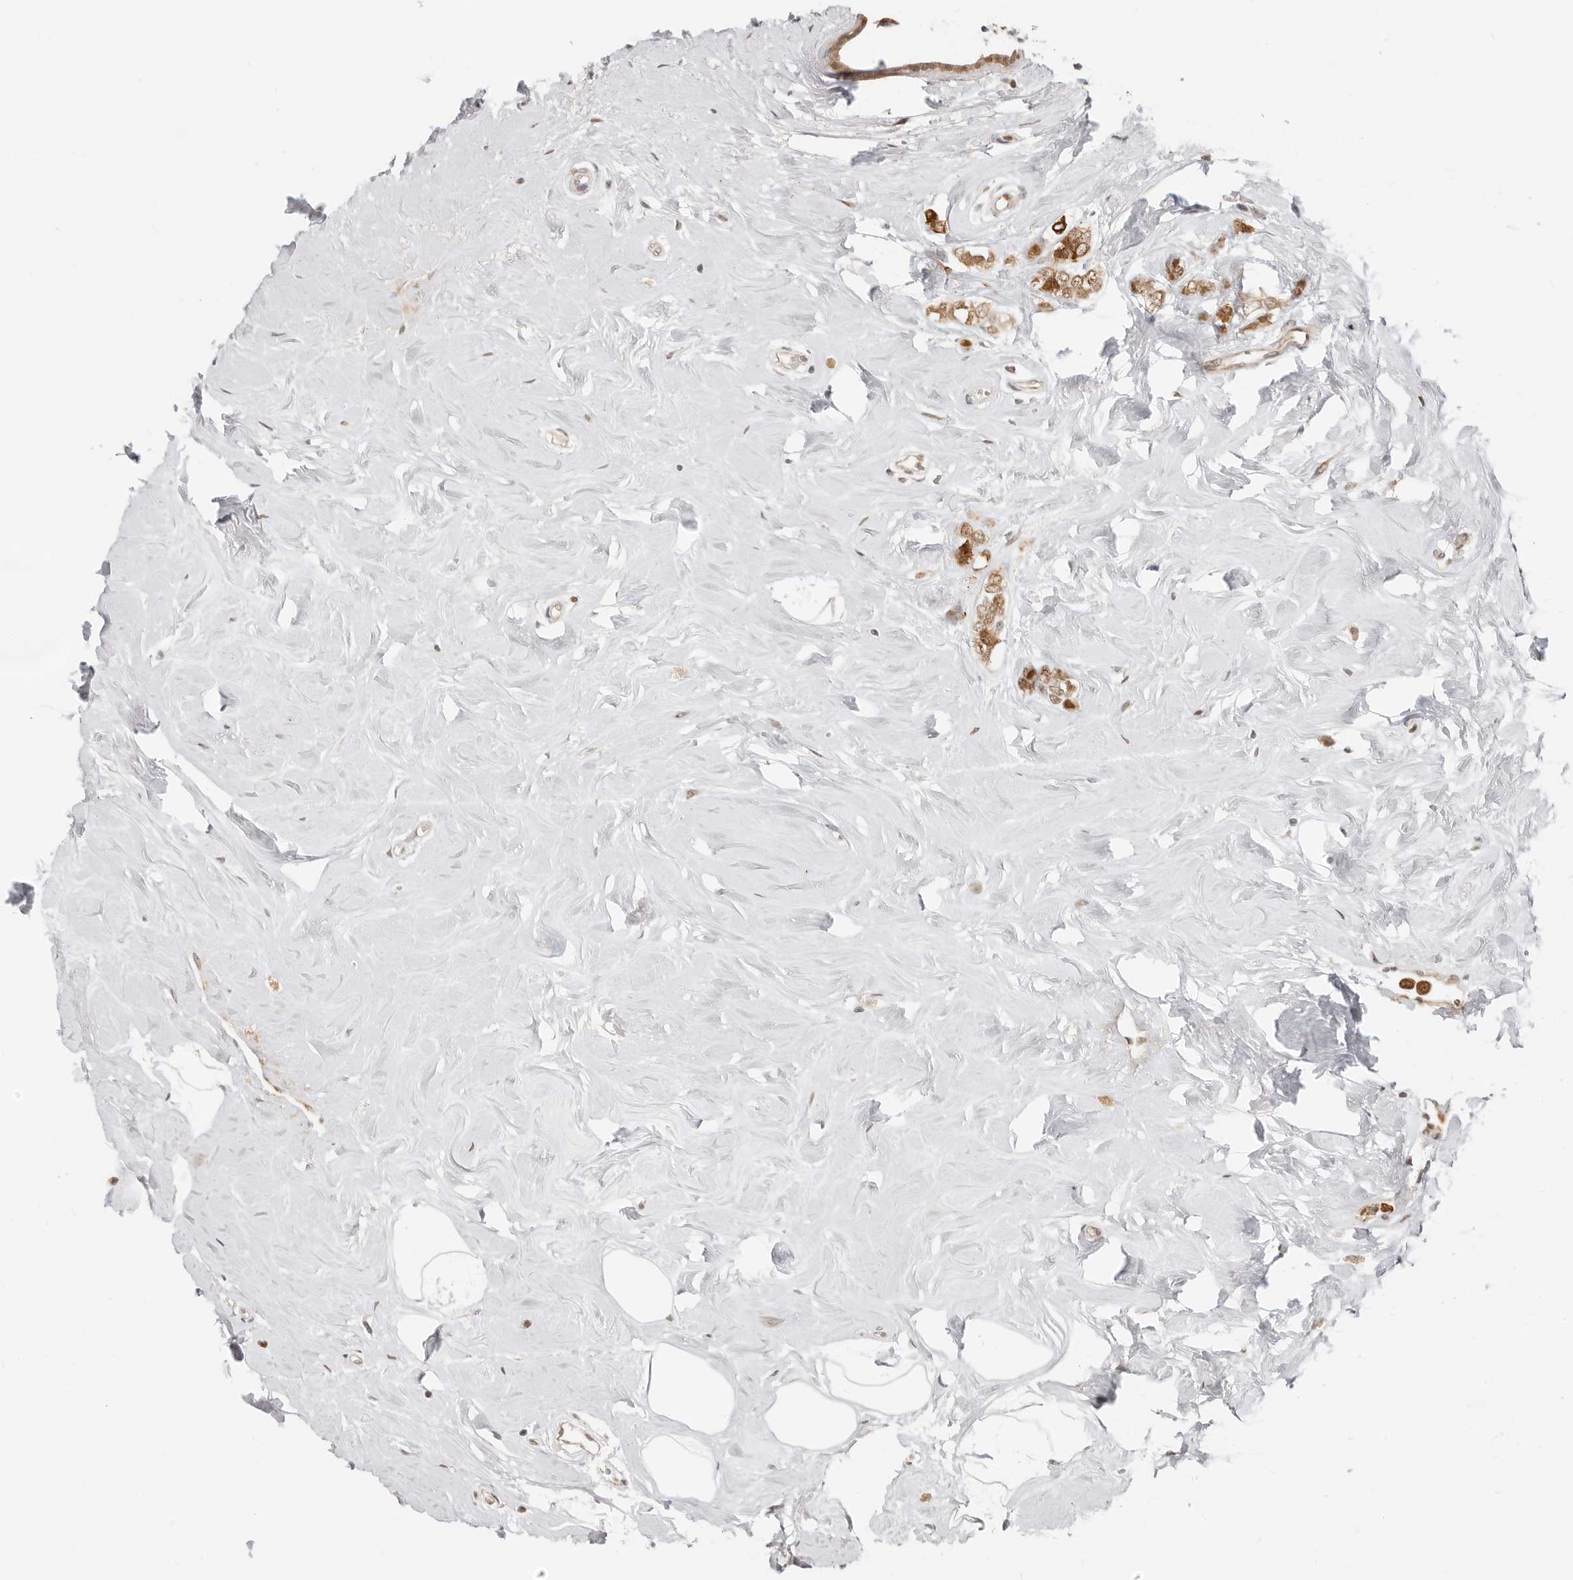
{"staining": {"intensity": "moderate", "quantity": ">75%", "location": "nuclear"}, "tissue": "breast cancer", "cell_type": "Tumor cells", "image_type": "cancer", "snomed": [{"axis": "morphology", "description": "Lobular carcinoma"}, {"axis": "topography", "description": "Breast"}], "caption": "Protein staining shows moderate nuclear staining in approximately >75% of tumor cells in breast cancer. (DAB IHC with brightfield microscopy, high magnification).", "gene": "RFC2", "patient": {"sex": "female", "age": 47}}